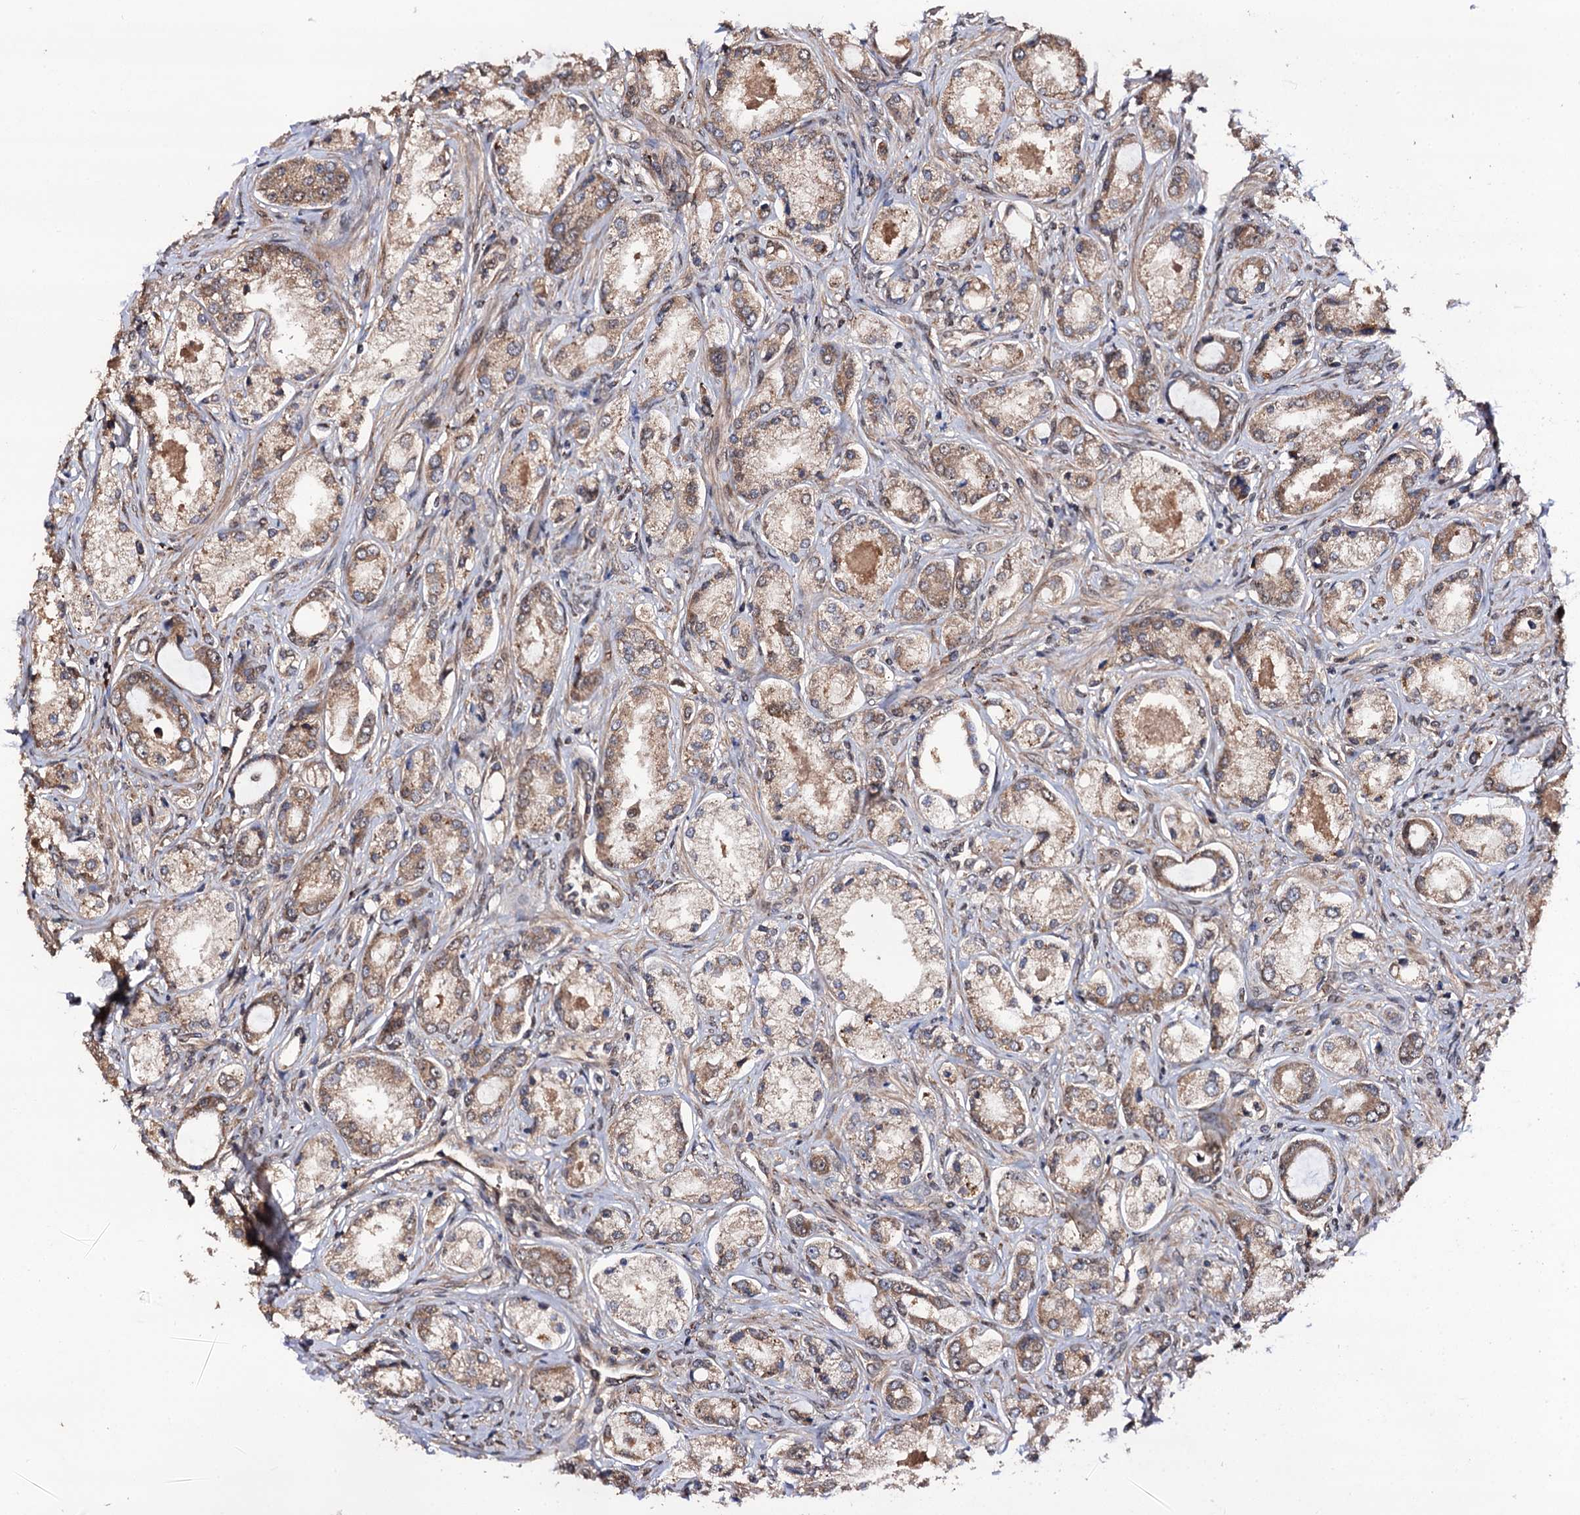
{"staining": {"intensity": "moderate", "quantity": ">75%", "location": "cytoplasmic/membranous"}, "tissue": "prostate cancer", "cell_type": "Tumor cells", "image_type": "cancer", "snomed": [{"axis": "morphology", "description": "Adenocarcinoma, Low grade"}, {"axis": "topography", "description": "Prostate"}], "caption": "An image of adenocarcinoma (low-grade) (prostate) stained for a protein exhibits moderate cytoplasmic/membranous brown staining in tumor cells.", "gene": "MIER2", "patient": {"sex": "male", "age": 68}}